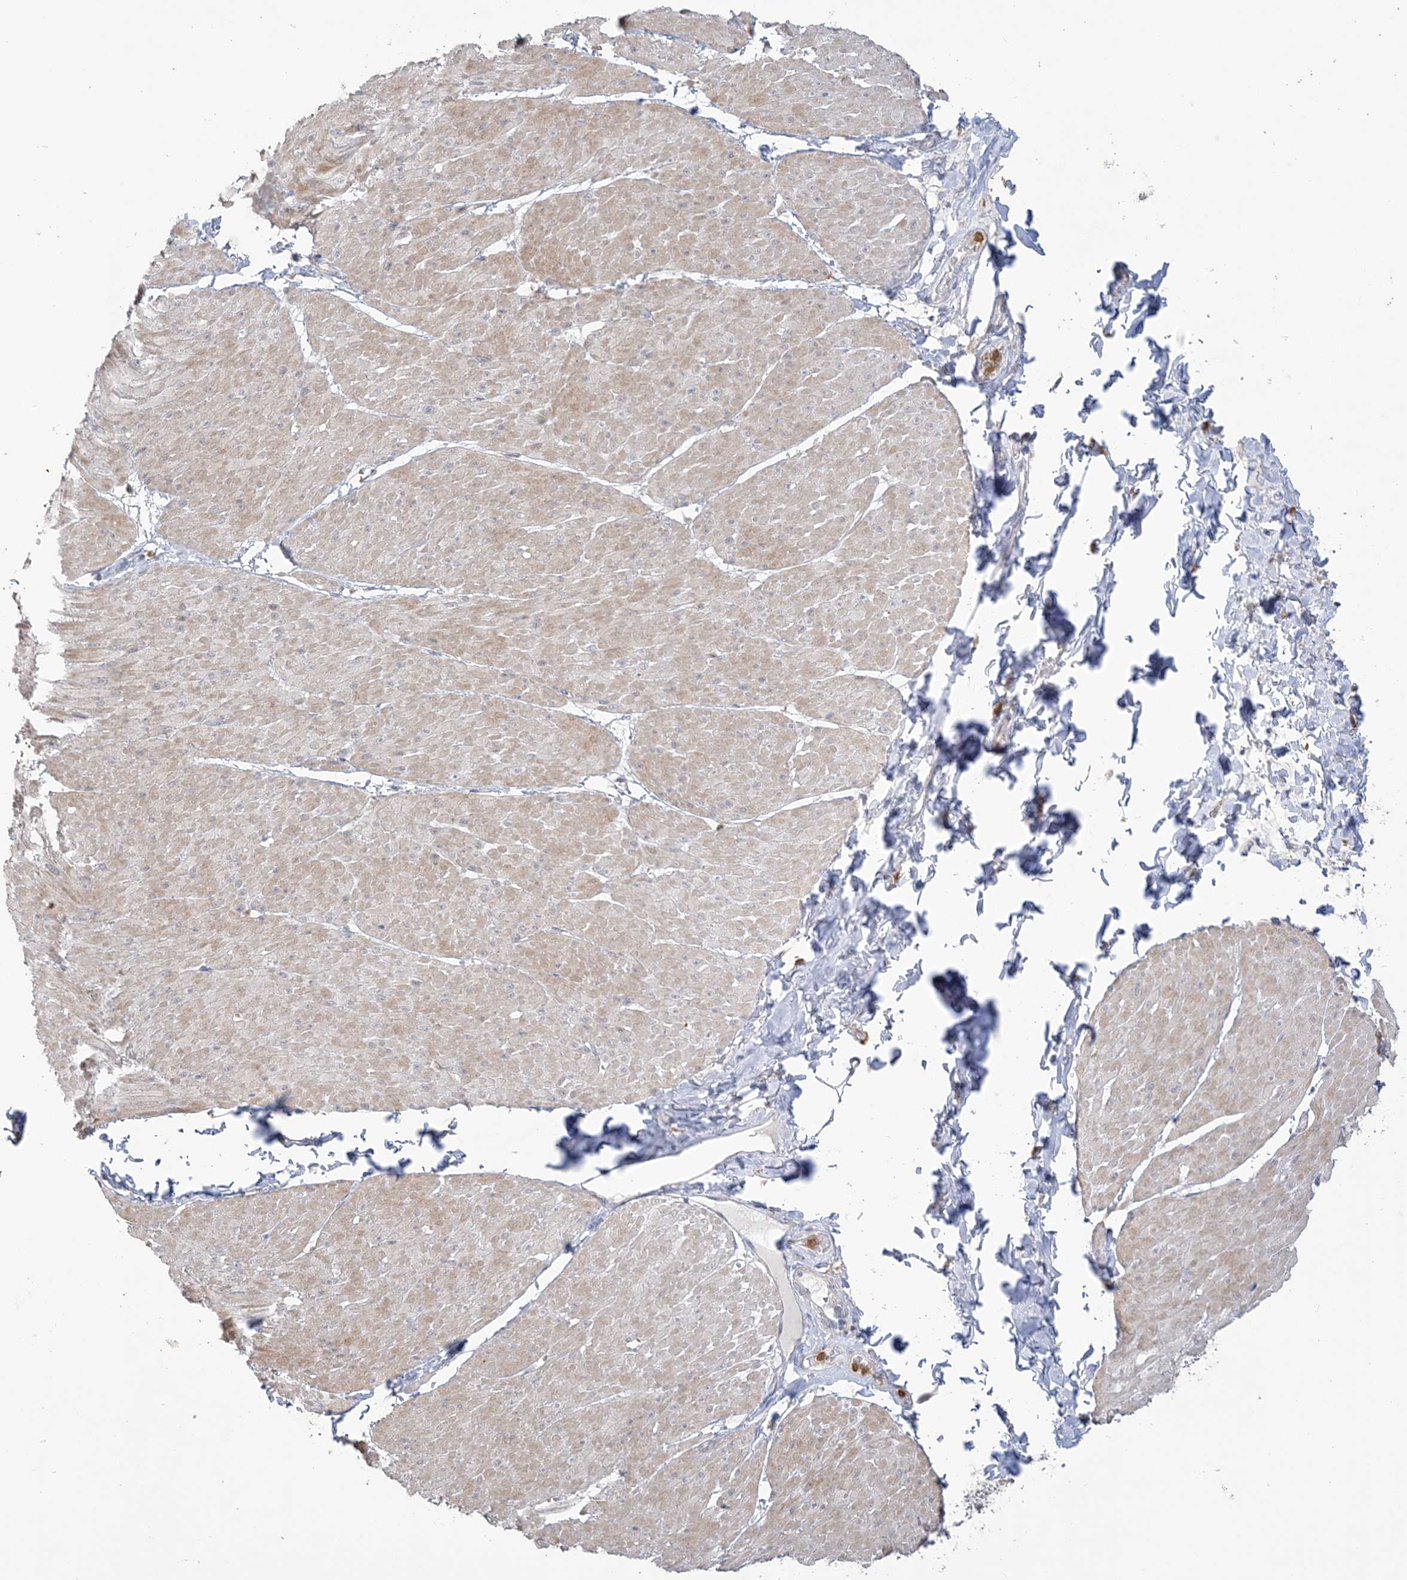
{"staining": {"intensity": "weak", "quantity": ">75%", "location": "cytoplasmic/membranous"}, "tissue": "smooth muscle", "cell_type": "Smooth muscle cells", "image_type": "normal", "snomed": [{"axis": "morphology", "description": "Urothelial carcinoma, High grade"}, {"axis": "topography", "description": "Urinary bladder"}], "caption": "Protein staining demonstrates weak cytoplasmic/membranous staining in approximately >75% of smooth muscle cells in benign smooth muscle.", "gene": "NAF1", "patient": {"sex": "male", "age": 46}}